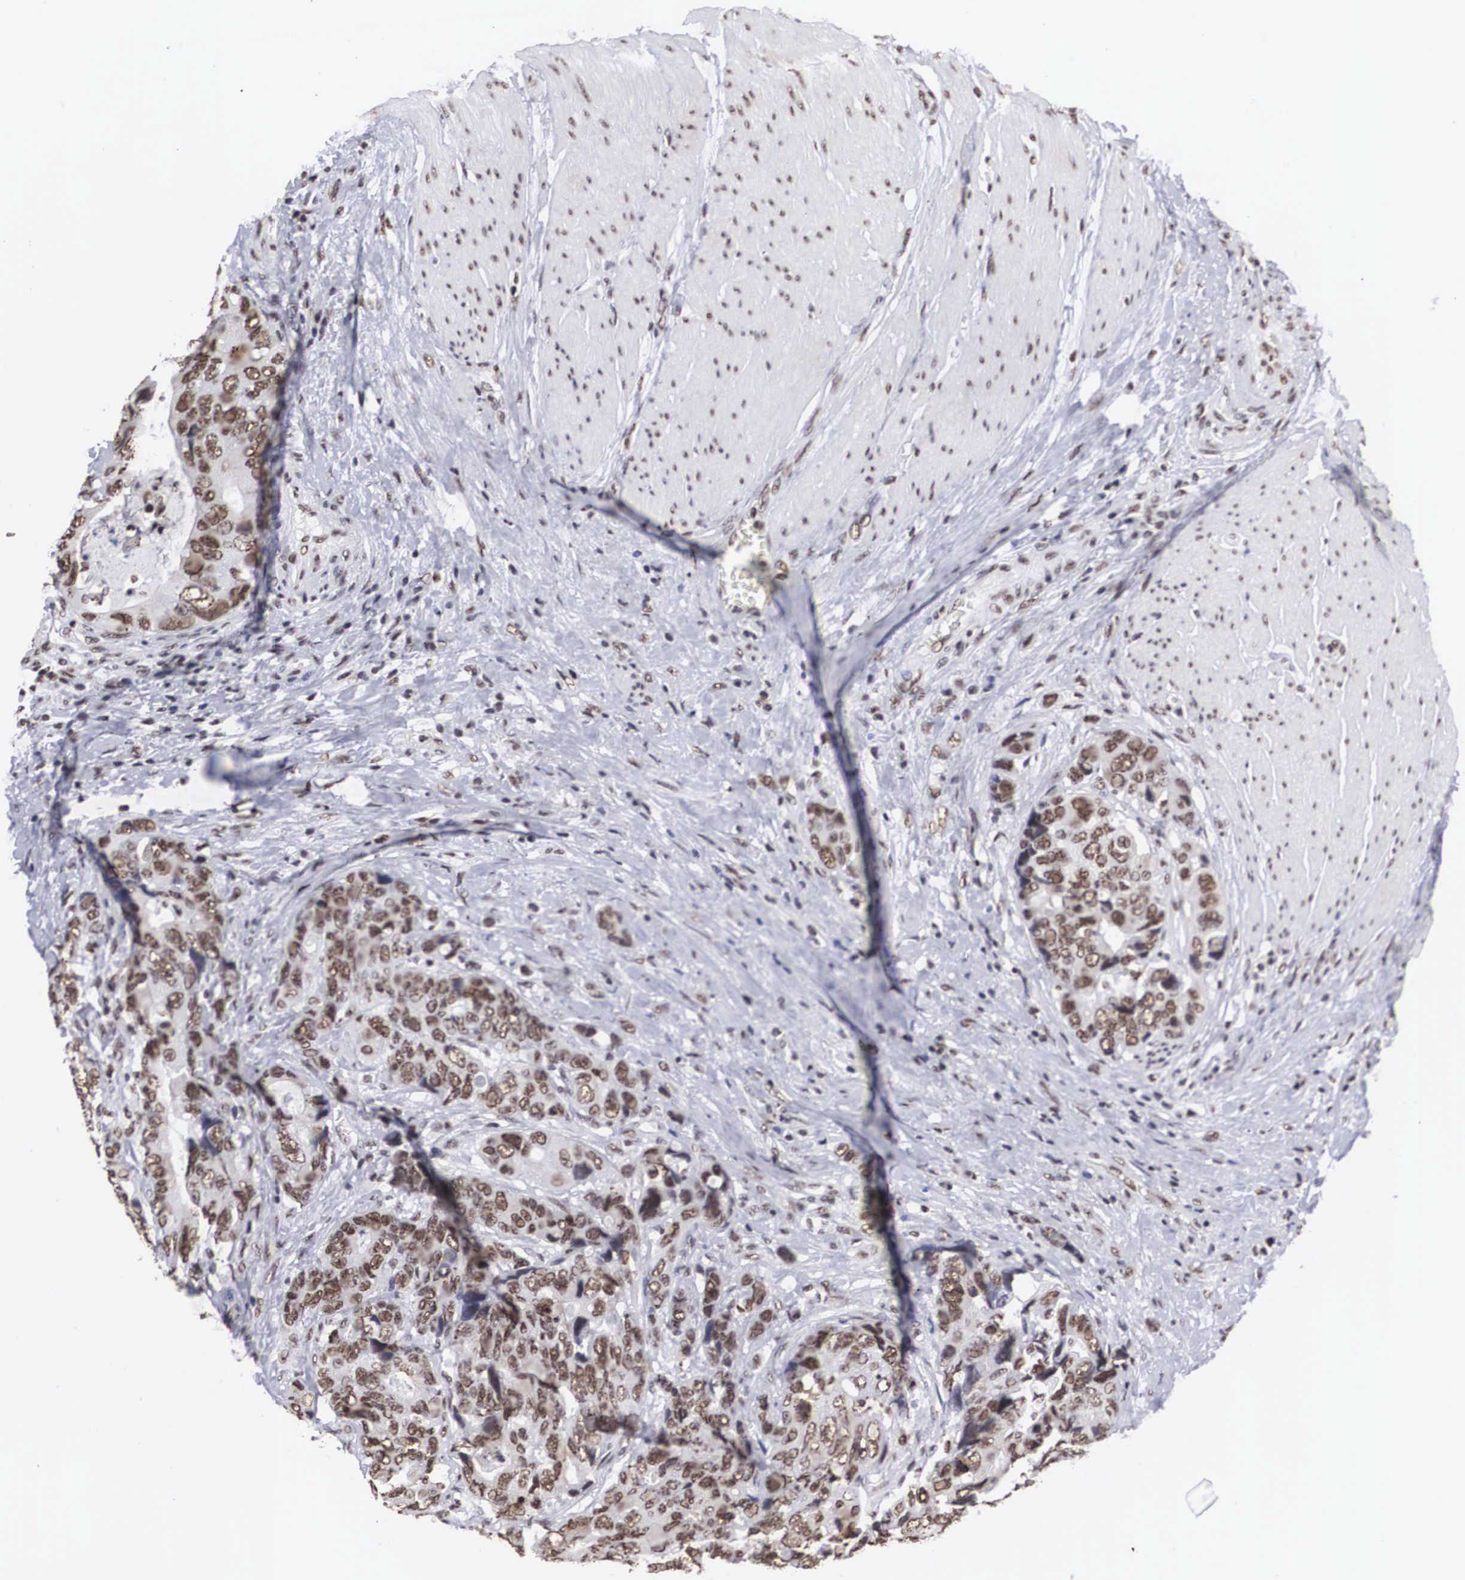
{"staining": {"intensity": "moderate", "quantity": ">75%", "location": "nuclear"}, "tissue": "colorectal cancer", "cell_type": "Tumor cells", "image_type": "cancer", "snomed": [{"axis": "morphology", "description": "Adenocarcinoma, NOS"}, {"axis": "topography", "description": "Rectum"}], "caption": "About >75% of tumor cells in adenocarcinoma (colorectal) demonstrate moderate nuclear protein expression as visualized by brown immunohistochemical staining.", "gene": "ACIN1", "patient": {"sex": "female", "age": 67}}